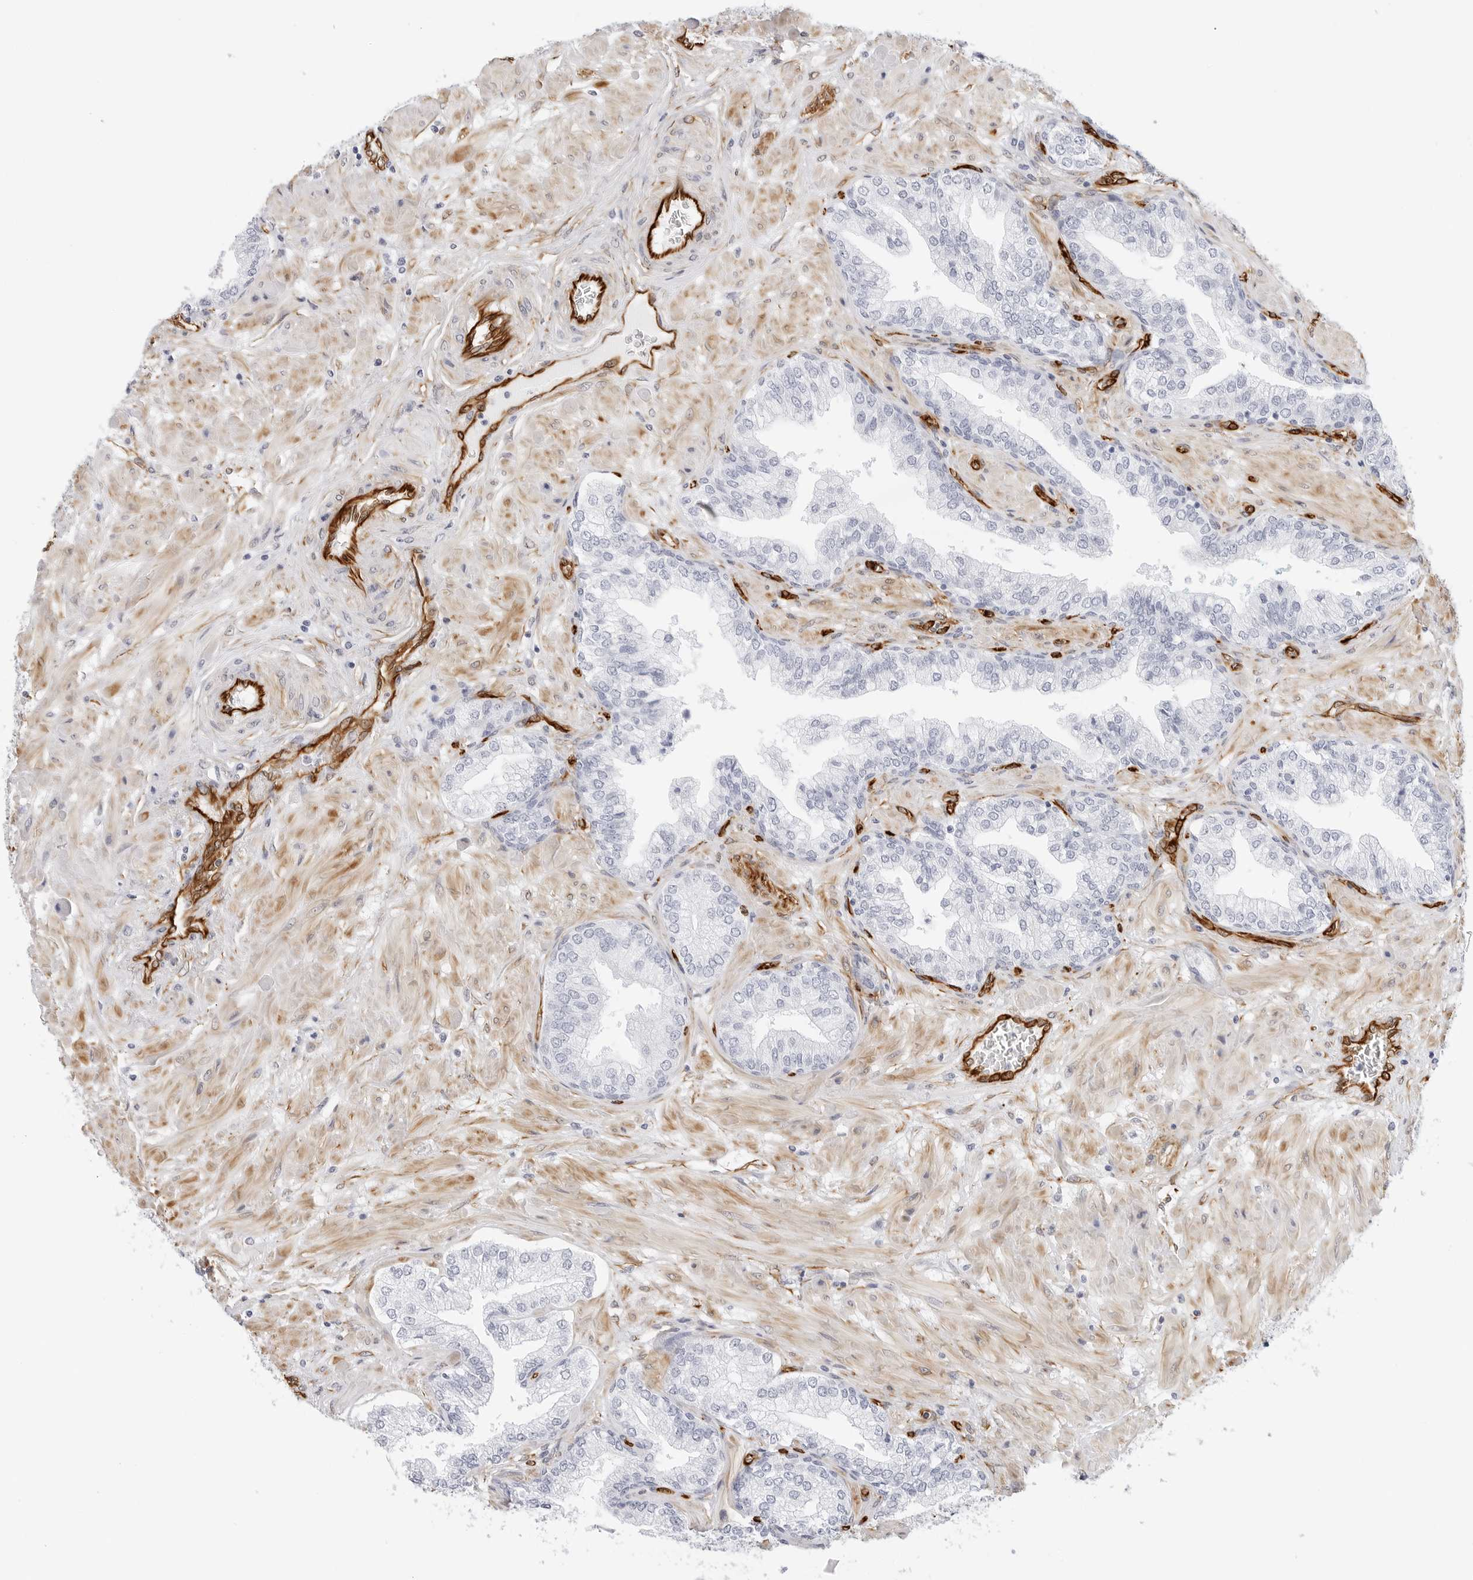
{"staining": {"intensity": "negative", "quantity": "none", "location": "none"}, "tissue": "prostate cancer", "cell_type": "Tumor cells", "image_type": "cancer", "snomed": [{"axis": "morphology", "description": "Adenocarcinoma, High grade"}, {"axis": "topography", "description": "Prostate"}], "caption": "Immunohistochemistry of human prostate adenocarcinoma (high-grade) exhibits no staining in tumor cells.", "gene": "NES", "patient": {"sex": "male", "age": 59}}